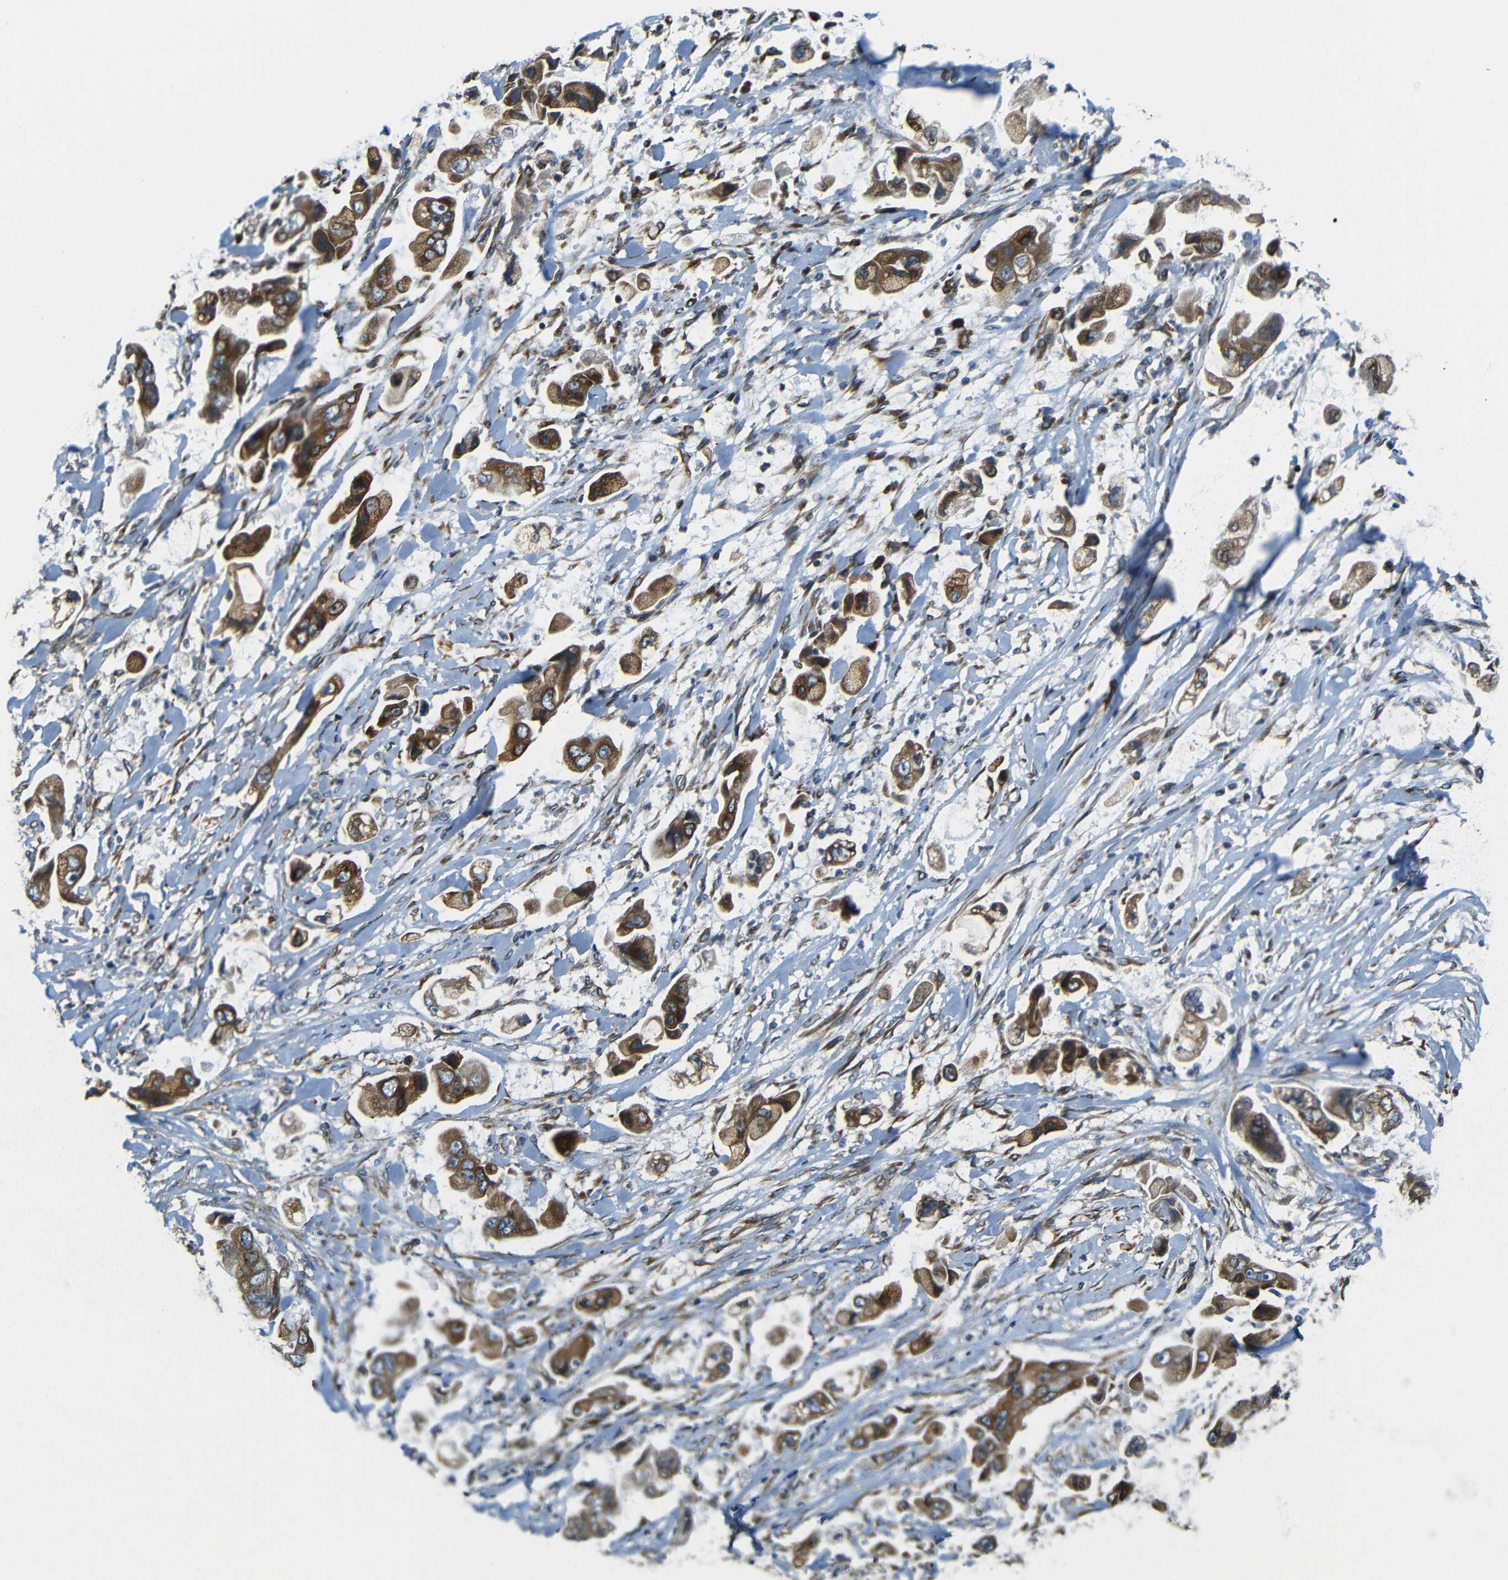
{"staining": {"intensity": "strong", "quantity": ">75%", "location": "cytoplasmic/membranous"}, "tissue": "stomach cancer", "cell_type": "Tumor cells", "image_type": "cancer", "snomed": [{"axis": "morphology", "description": "Adenocarcinoma, NOS"}, {"axis": "topography", "description": "Stomach"}], "caption": "A high amount of strong cytoplasmic/membranous expression is present in about >75% of tumor cells in stomach adenocarcinoma tissue. The staining is performed using DAB brown chromogen to label protein expression. The nuclei are counter-stained blue using hematoxylin.", "gene": "VAPB", "patient": {"sex": "male", "age": 62}}